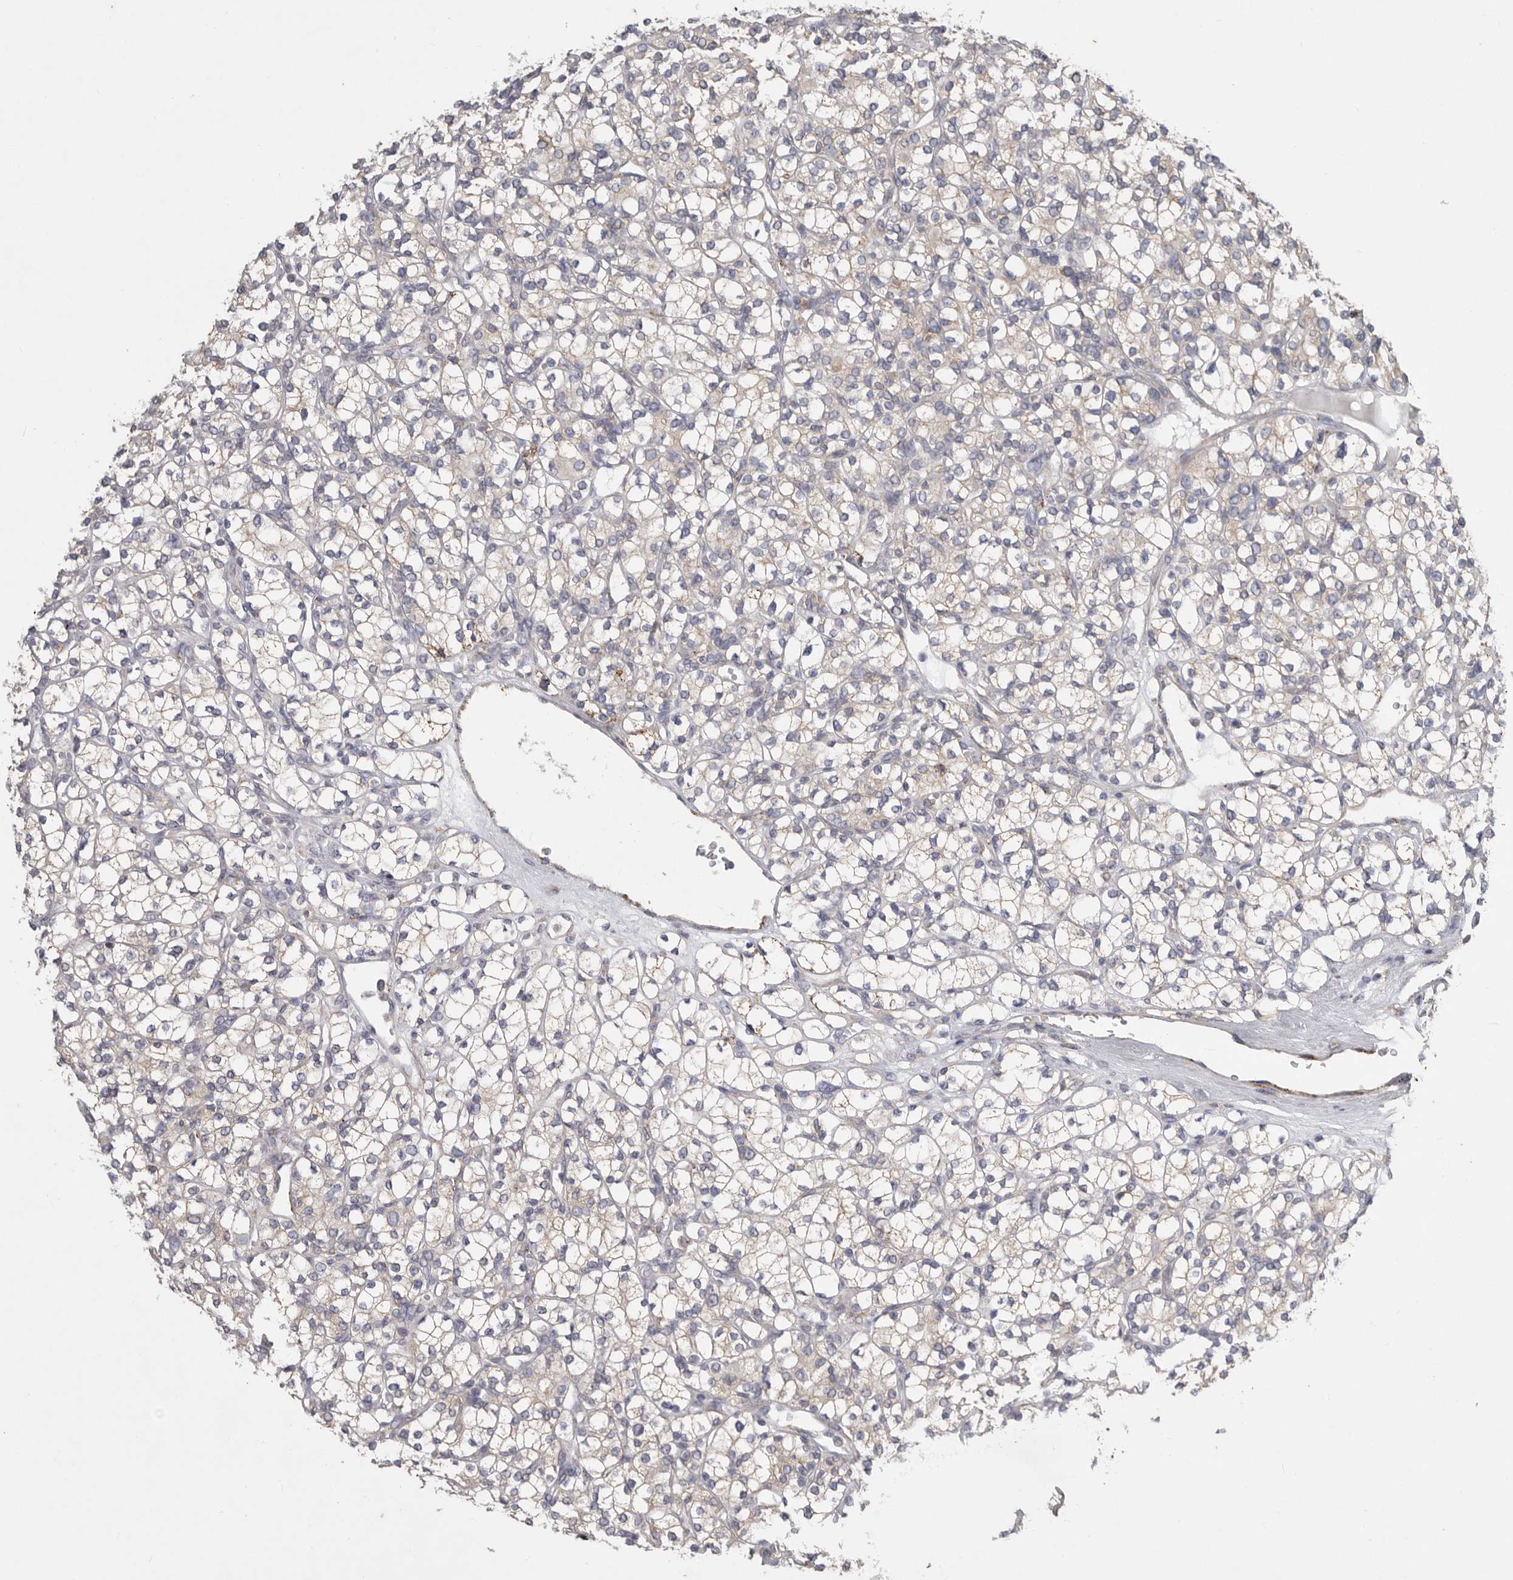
{"staining": {"intensity": "negative", "quantity": "none", "location": "none"}, "tissue": "renal cancer", "cell_type": "Tumor cells", "image_type": "cancer", "snomed": [{"axis": "morphology", "description": "Adenocarcinoma, NOS"}, {"axis": "topography", "description": "Kidney"}], "caption": "Immunohistochemistry (IHC) histopathology image of renal cancer stained for a protein (brown), which displays no staining in tumor cells.", "gene": "GANAB", "patient": {"sex": "male", "age": 77}}